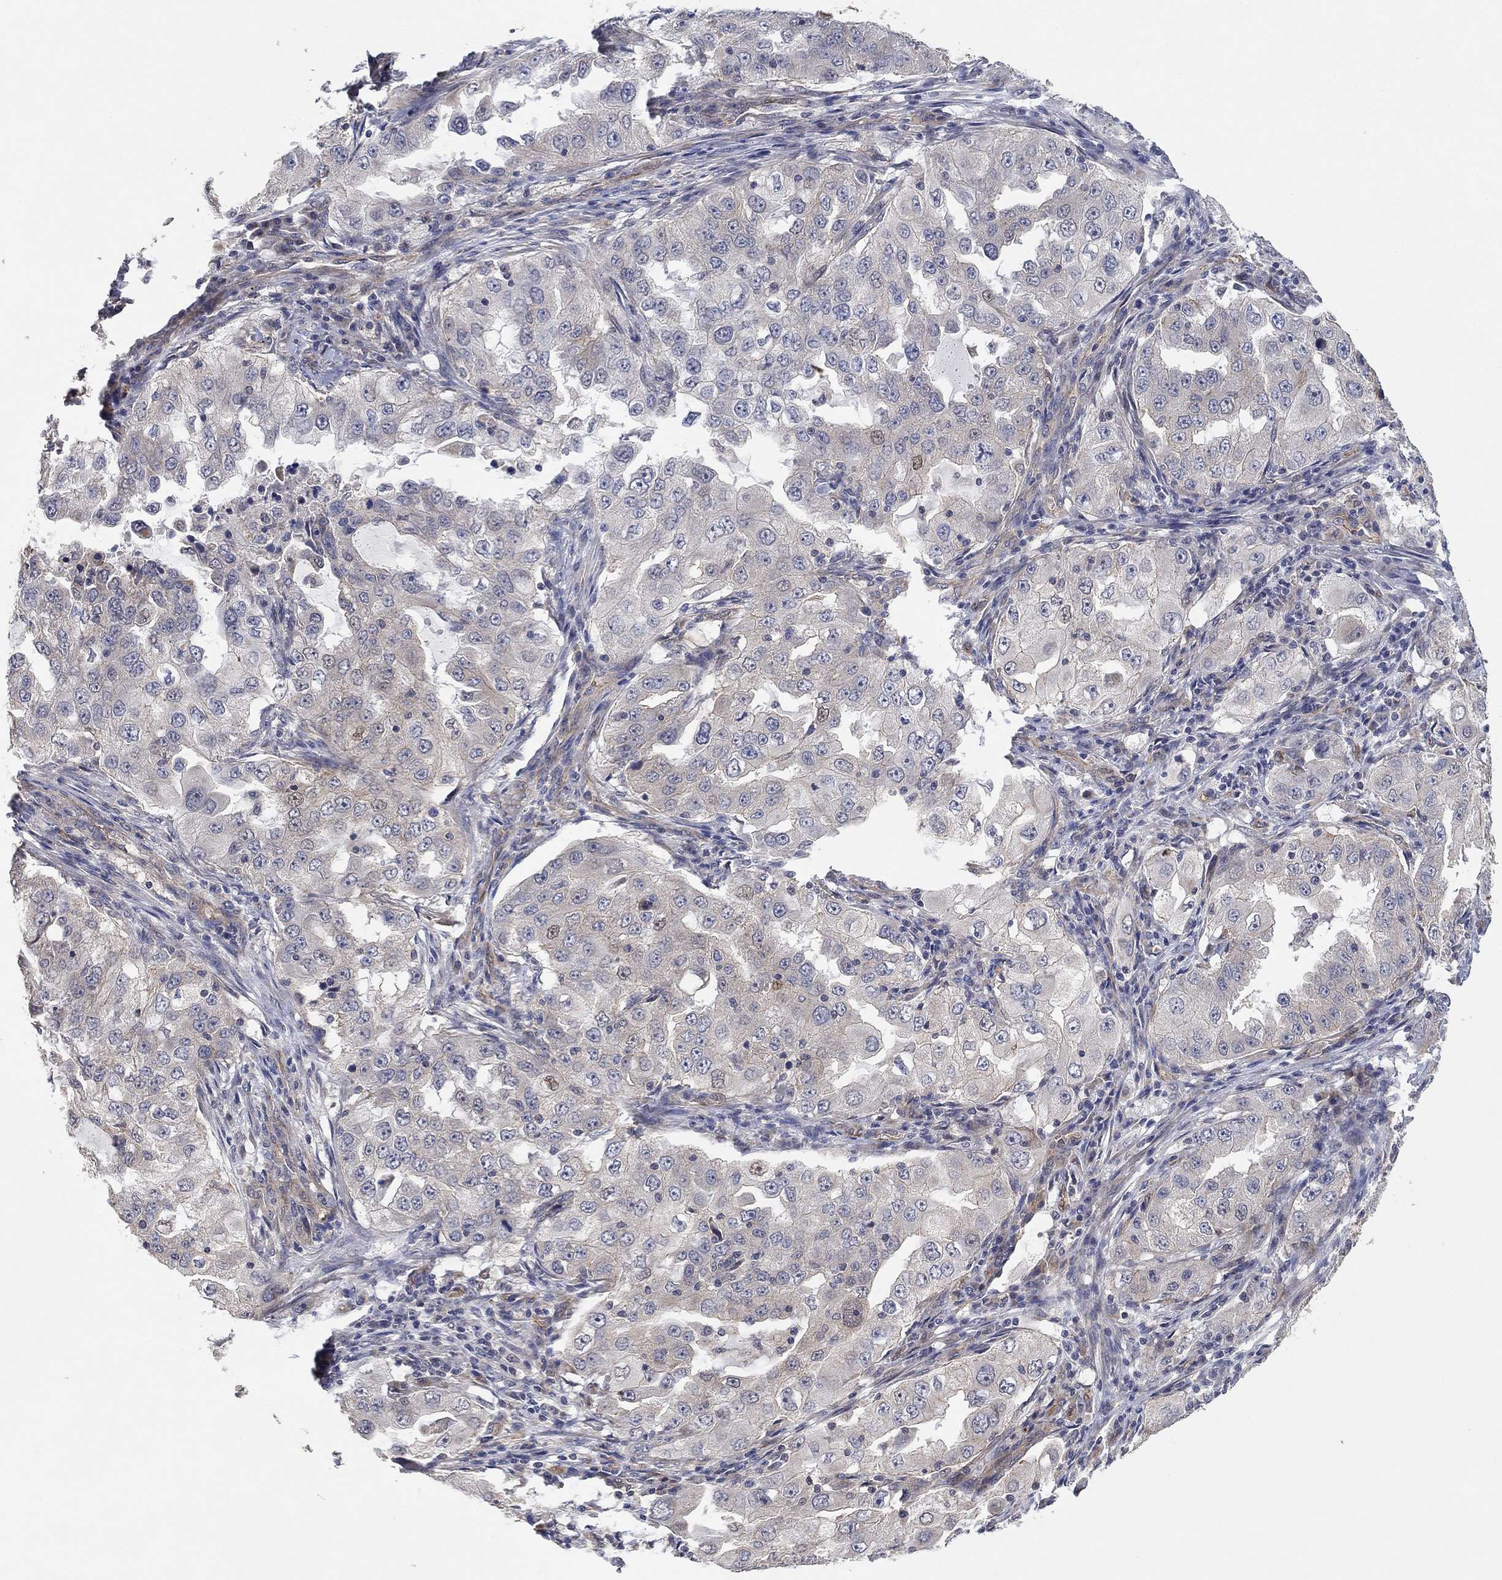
{"staining": {"intensity": "negative", "quantity": "none", "location": "none"}, "tissue": "lung cancer", "cell_type": "Tumor cells", "image_type": "cancer", "snomed": [{"axis": "morphology", "description": "Adenocarcinoma, NOS"}, {"axis": "topography", "description": "Lung"}], "caption": "Immunohistochemistry of human lung cancer demonstrates no expression in tumor cells. (DAB immunohistochemistry visualized using brightfield microscopy, high magnification).", "gene": "MCUR1", "patient": {"sex": "female", "age": 61}}